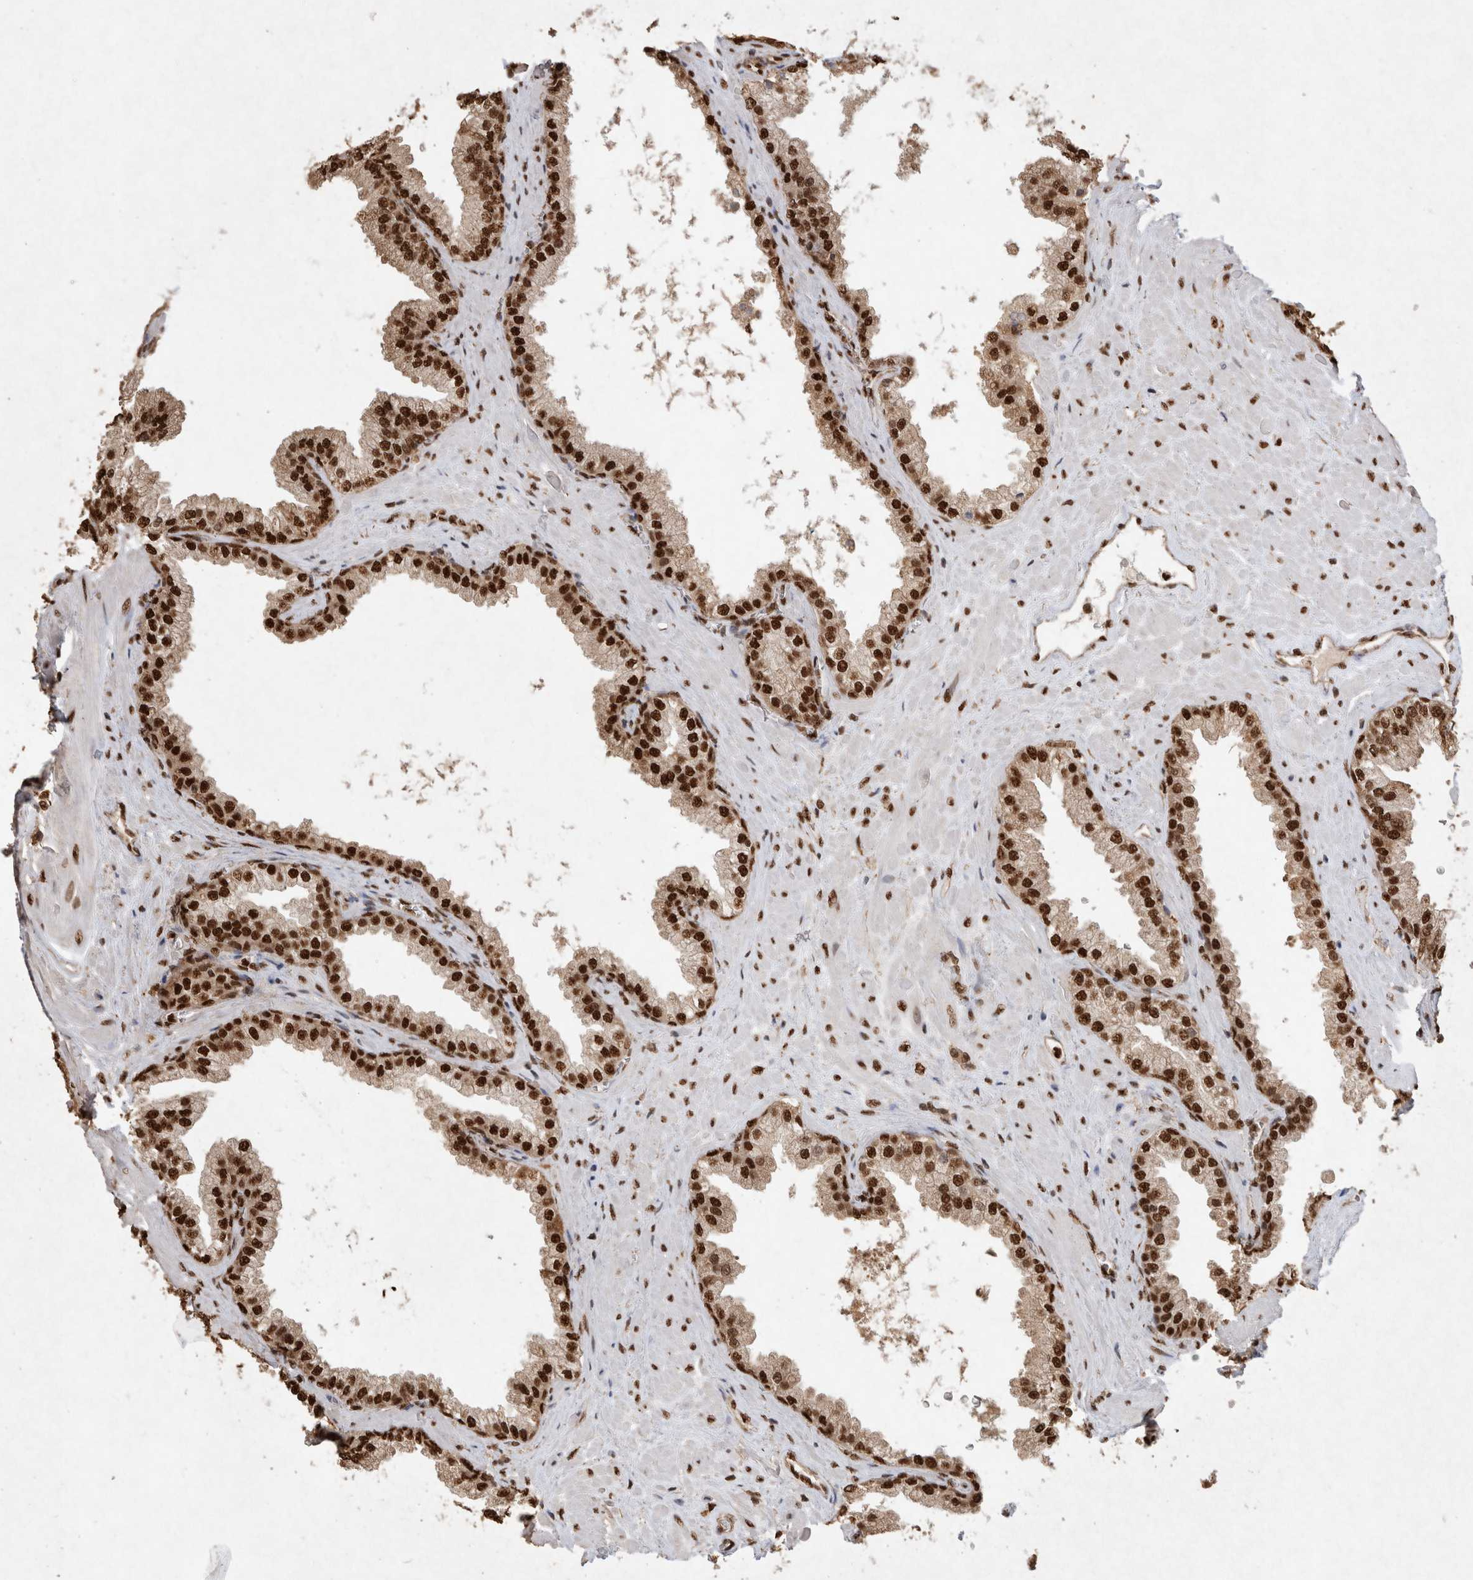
{"staining": {"intensity": "strong", "quantity": ">75%", "location": "nuclear"}, "tissue": "prostate cancer", "cell_type": "Tumor cells", "image_type": "cancer", "snomed": [{"axis": "morphology", "description": "Adenocarcinoma, Low grade"}, {"axis": "topography", "description": "Prostate"}], "caption": "The immunohistochemical stain labels strong nuclear expression in tumor cells of low-grade adenocarcinoma (prostate) tissue. Using DAB (3,3'-diaminobenzidine) (brown) and hematoxylin (blue) stains, captured at high magnification using brightfield microscopy.", "gene": "HDGF", "patient": {"sex": "male", "age": 71}}